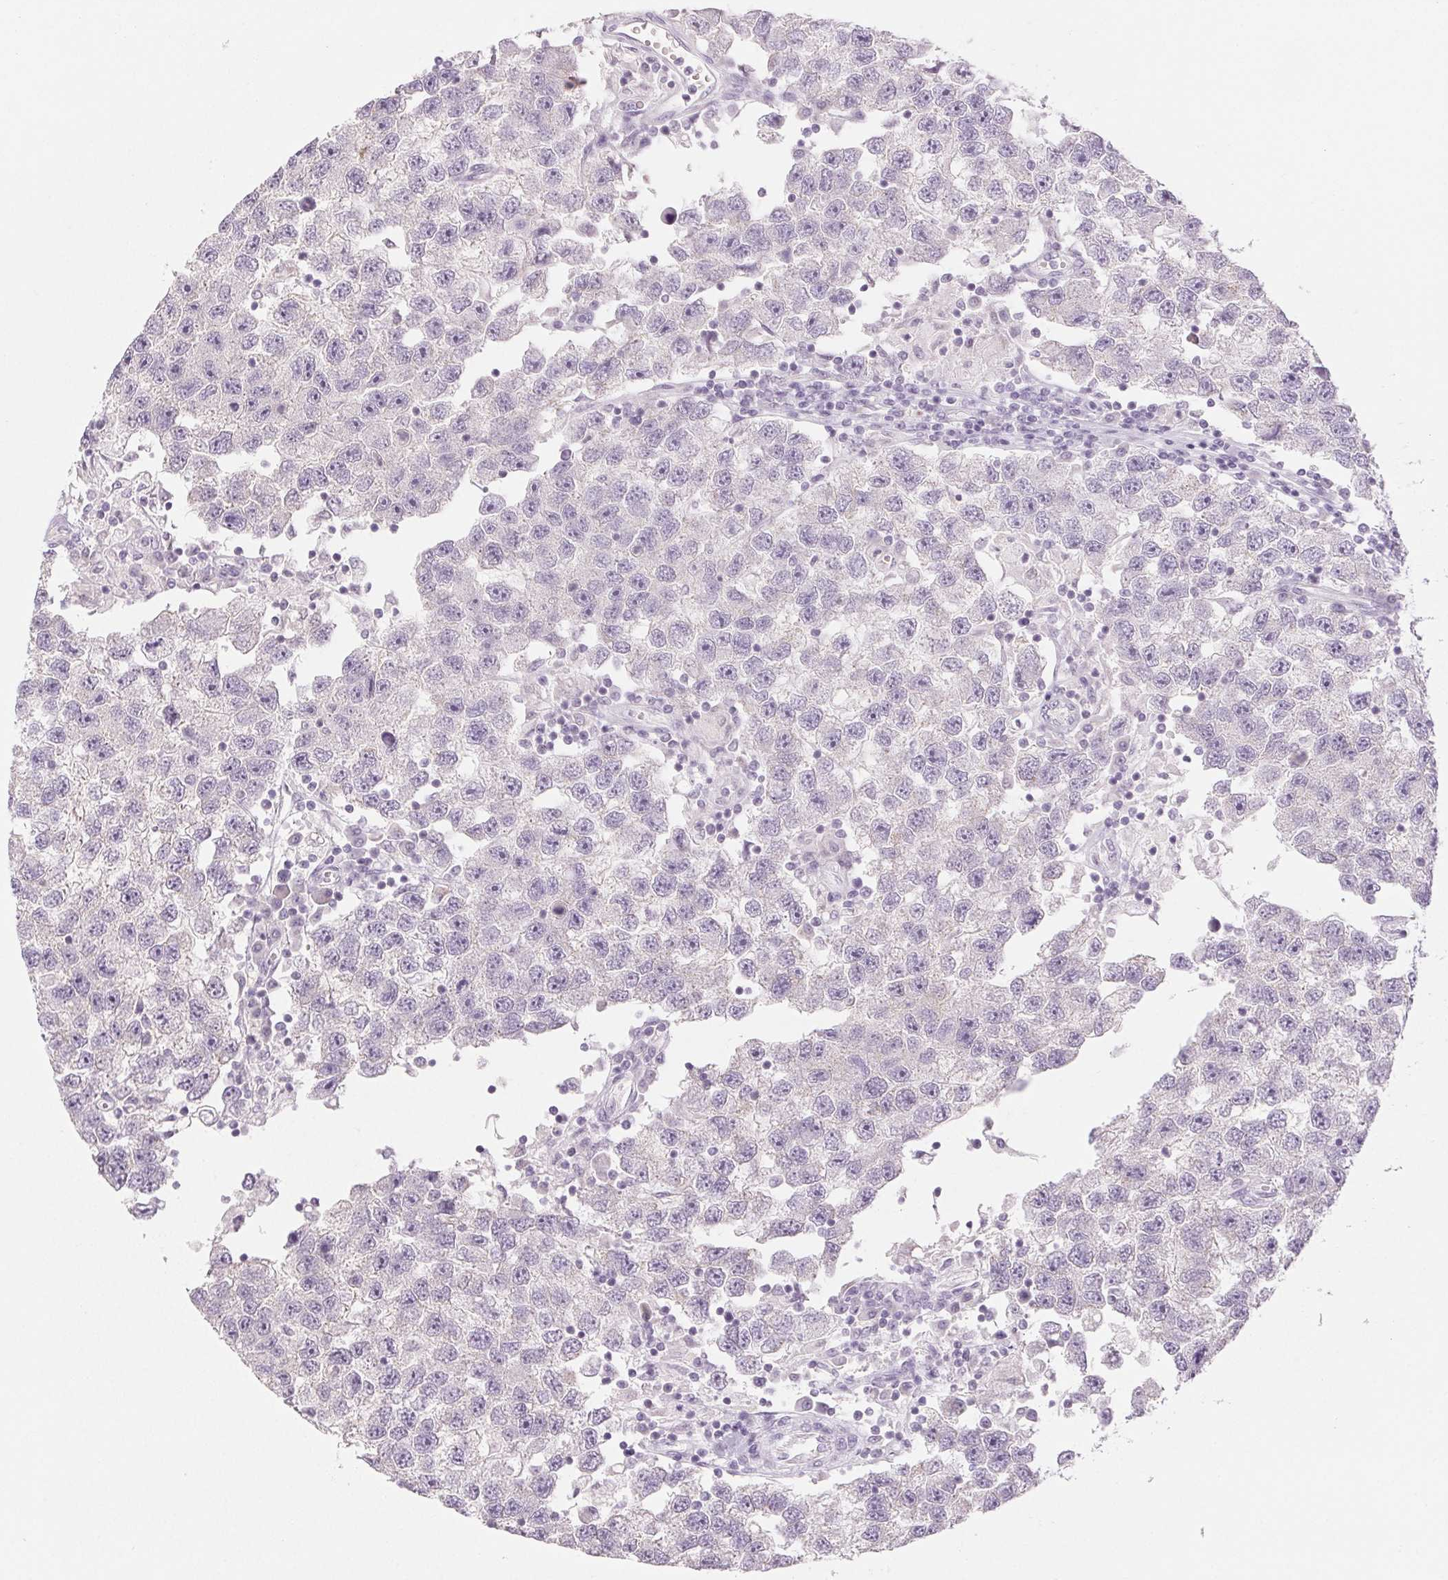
{"staining": {"intensity": "negative", "quantity": "none", "location": "none"}, "tissue": "testis cancer", "cell_type": "Tumor cells", "image_type": "cancer", "snomed": [{"axis": "morphology", "description": "Seminoma, NOS"}, {"axis": "topography", "description": "Testis"}], "caption": "A high-resolution image shows immunohistochemistry (IHC) staining of testis cancer, which exhibits no significant expression in tumor cells. (DAB immunohistochemistry visualized using brightfield microscopy, high magnification).", "gene": "EHHADH", "patient": {"sex": "male", "age": 26}}